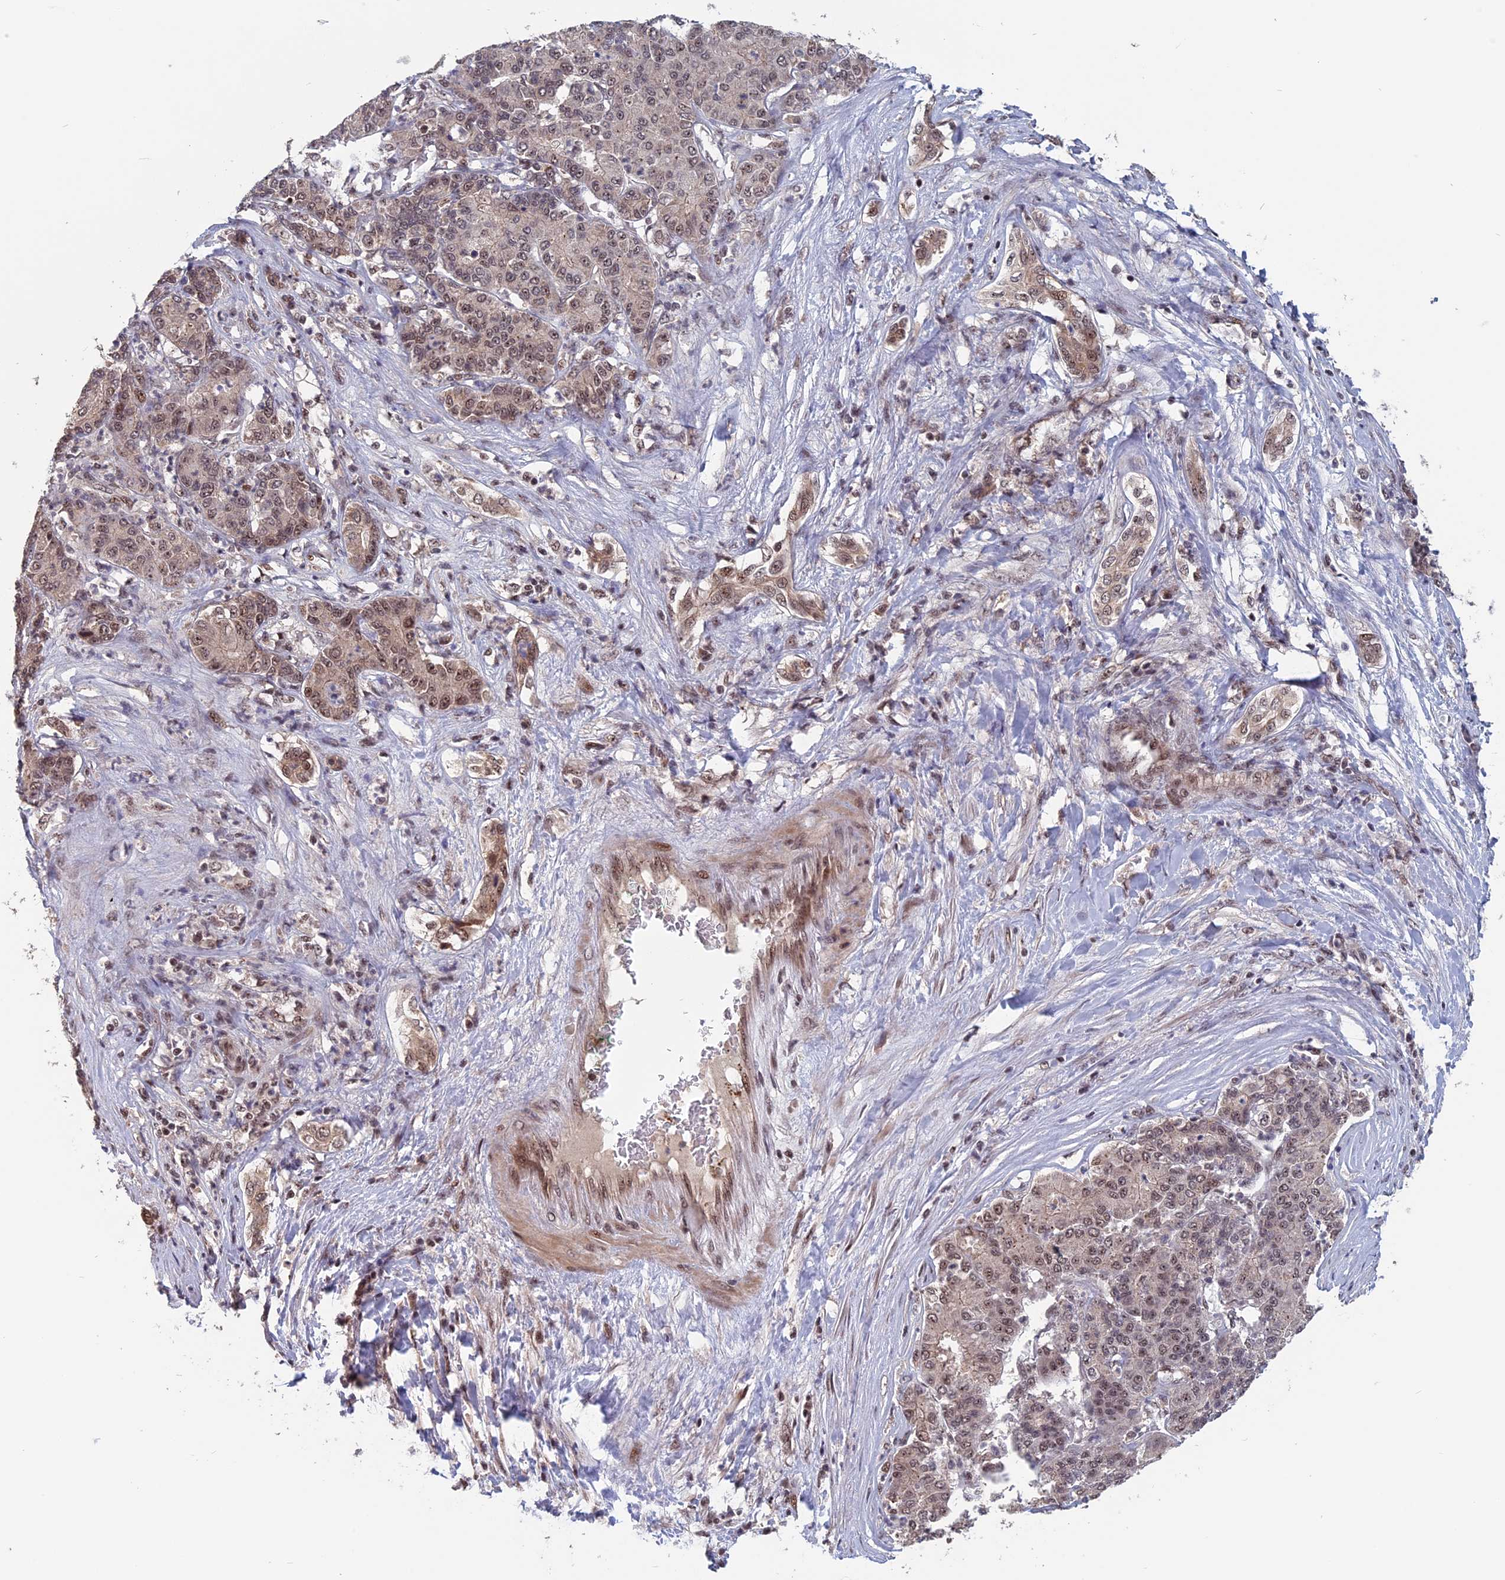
{"staining": {"intensity": "weak", "quantity": "25%-75%", "location": "cytoplasmic/membranous,nuclear"}, "tissue": "liver cancer", "cell_type": "Tumor cells", "image_type": "cancer", "snomed": [{"axis": "morphology", "description": "Carcinoma, Hepatocellular, NOS"}, {"axis": "topography", "description": "Liver"}], "caption": "This is an image of immunohistochemistry staining of liver hepatocellular carcinoma, which shows weak staining in the cytoplasmic/membranous and nuclear of tumor cells.", "gene": "CACTIN", "patient": {"sex": "male", "age": 65}}